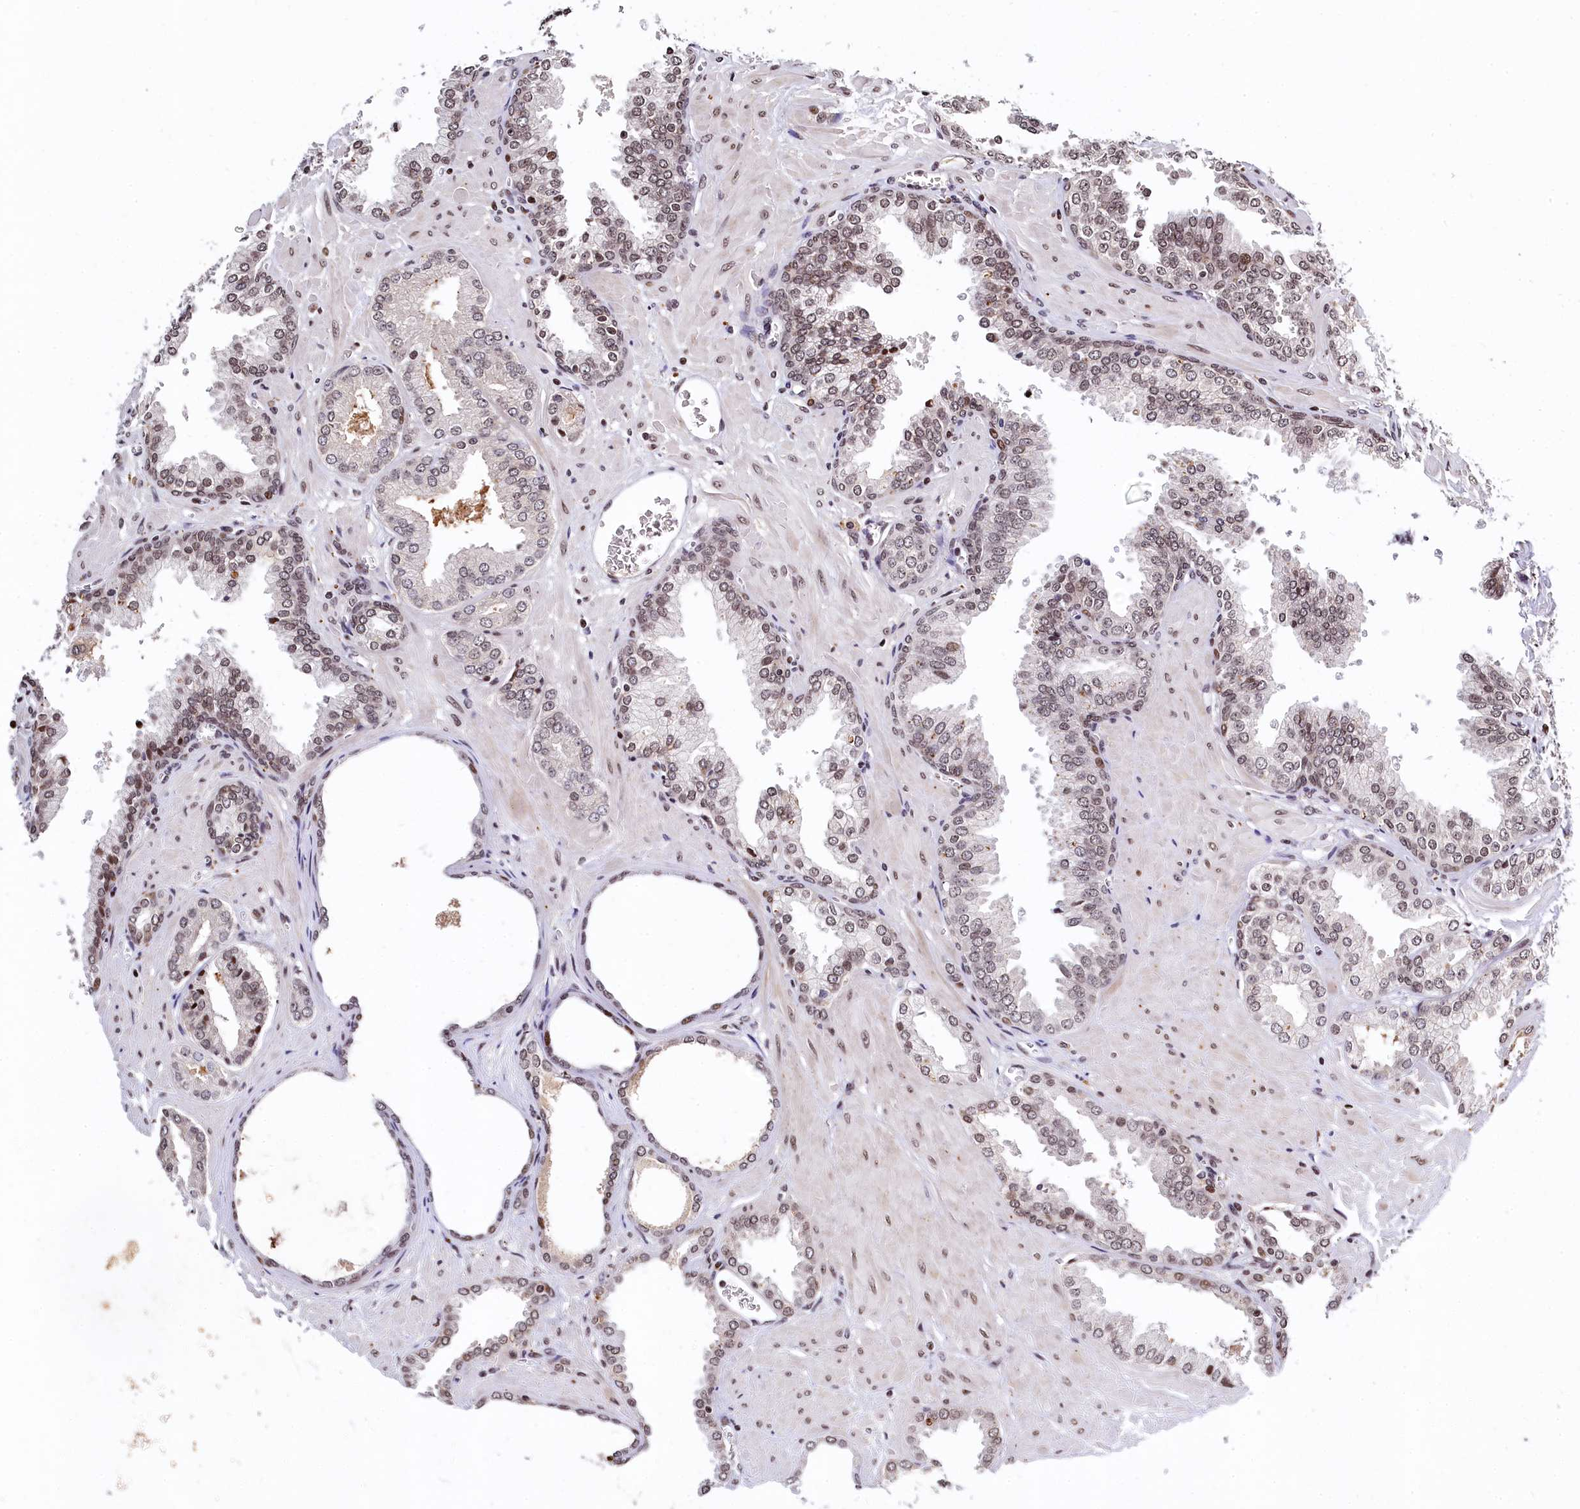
{"staining": {"intensity": "weak", "quantity": "25%-75%", "location": "nuclear"}, "tissue": "prostate cancer", "cell_type": "Tumor cells", "image_type": "cancer", "snomed": [{"axis": "morphology", "description": "Adenocarcinoma, Low grade"}, {"axis": "topography", "description": "Prostate"}], "caption": "Low-grade adenocarcinoma (prostate) stained with IHC displays weak nuclear expression in about 25%-75% of tumor cells.", "gene": "FAM217B", "patient": {"sex": "male", "age": 67}}